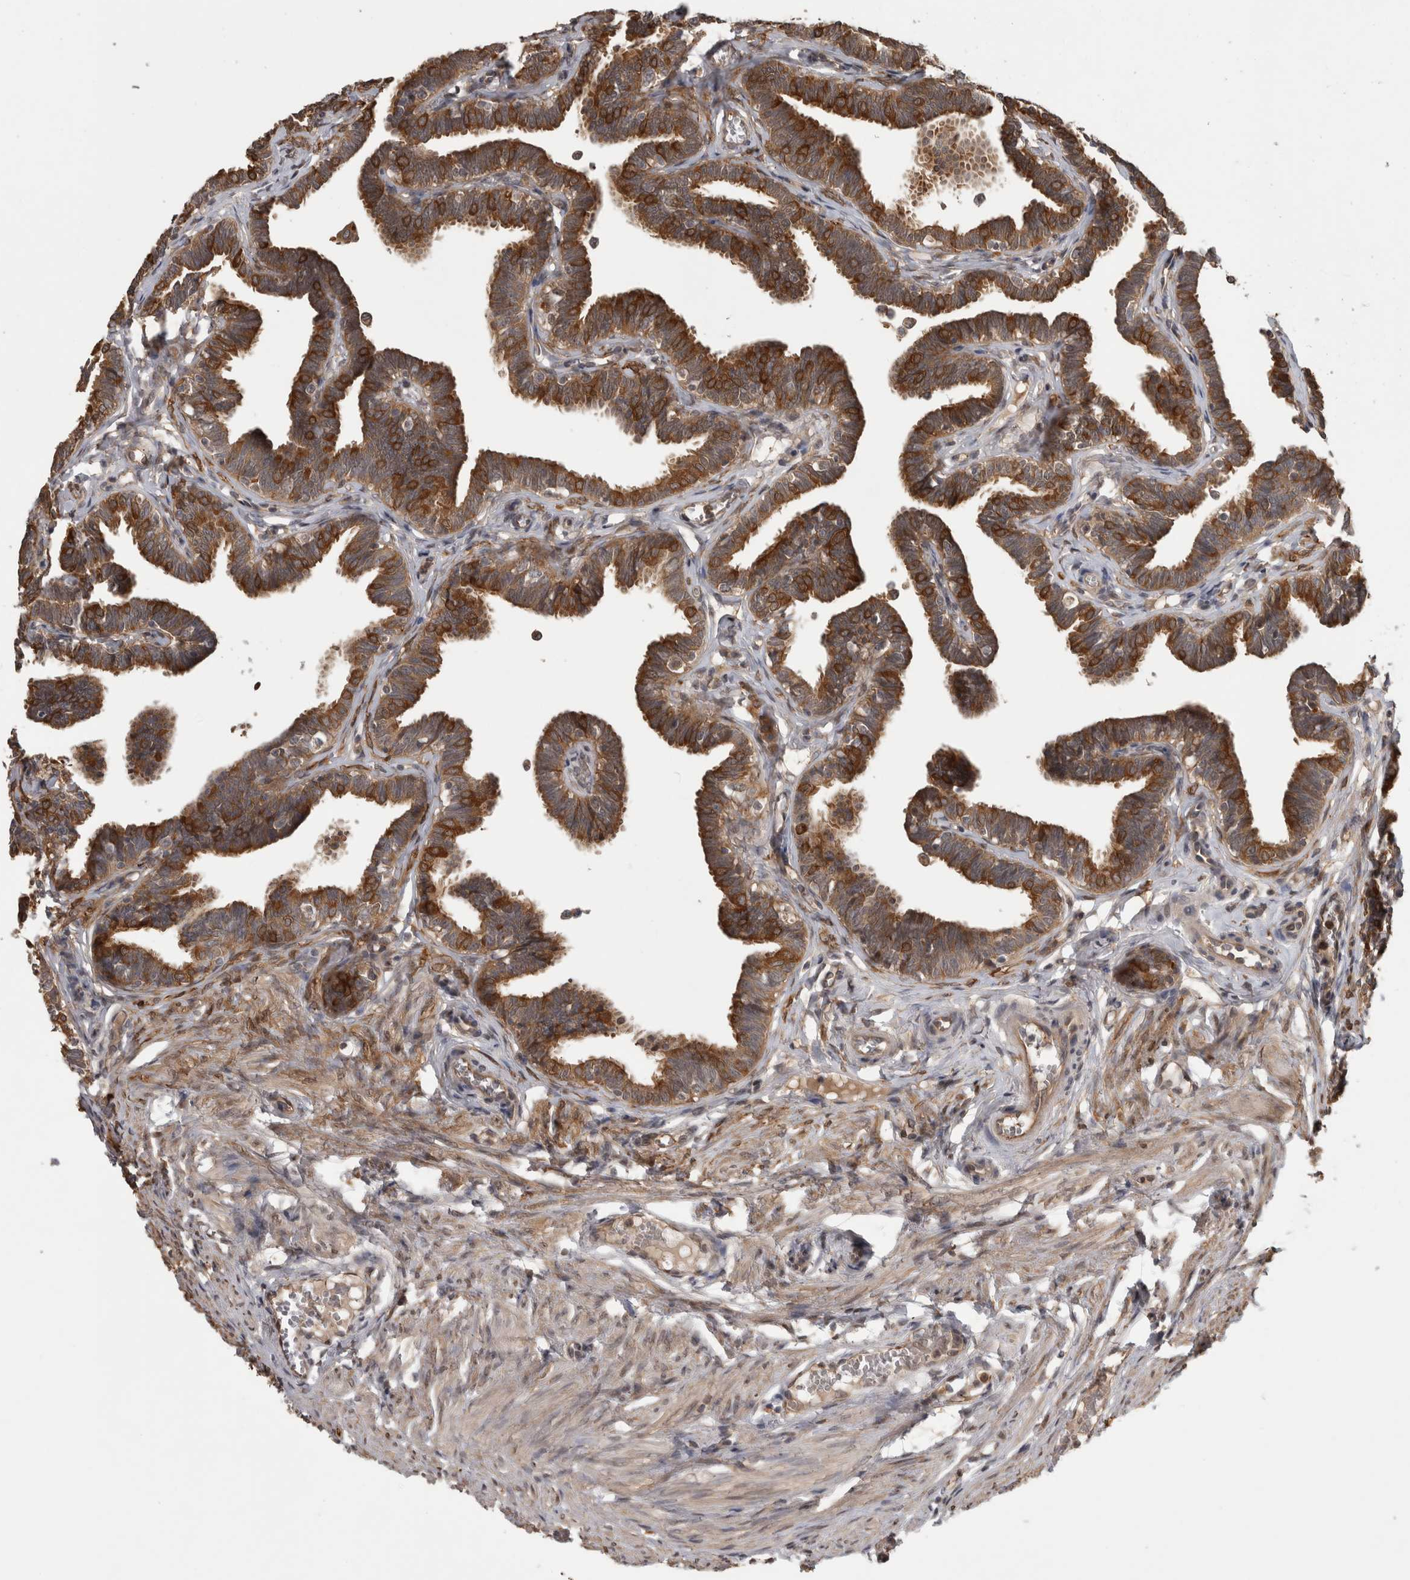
{"staining": {"intensity": "strong", "quantity": ">75%", "location": "cytoplasmic/membranous"}, "tissue": "fallopian tube", "cell_type": "Glandular cells", "image_type": "normal", "snomed": [{"axis": "morphology", "description": "Normal tissue, NOS"}, {"axis": "topography", "description": "Fallopian tube"}, {"axis": "topography", "description": "Ovary"}], "caption": "Human fallopian tube stained for a protein (brown) exhibits strong cytoplasmic/membranous positive expression in approximately >75% of glandular cells.", "gene": "TRMT61B", "patient": {"sex": "female", "age": 23}}